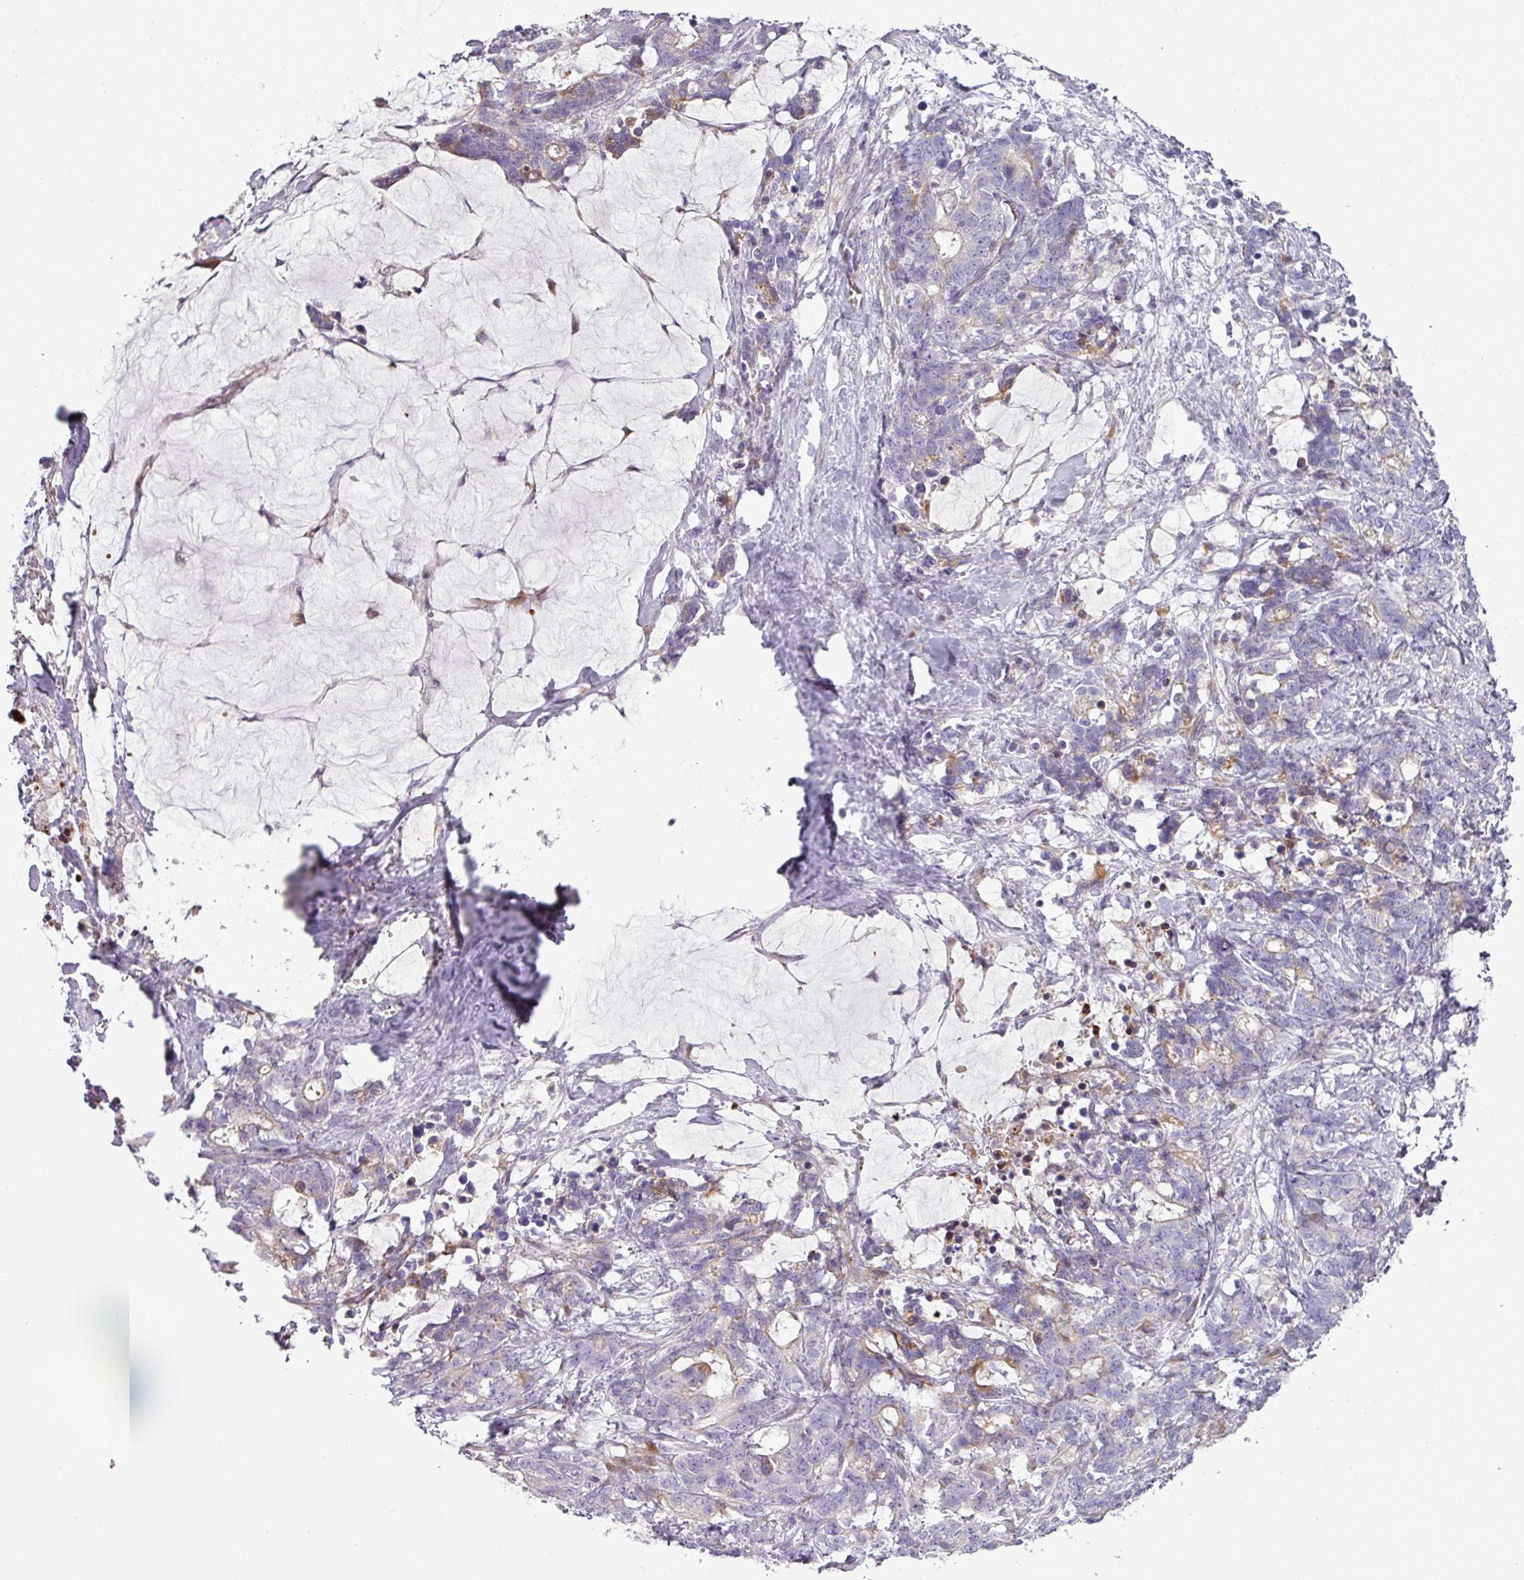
{"staining": {"intensity": "negative", "quantity": "none", "location": "none"}, "tissue": "stomach cancer", "cell_type": "Tumor cells", "image_type": "cancer", "snomed": [{"axis": "morphology", "description": "Normal tissue, NOS"}, {"axis": "morphology", "description": "Adenocarcinoma, NOS"}, {"axis": "topography", "description": "Stomach"}], "caption": "Stomach cancer (adenocarcinoma) stained for a protein using IHC demonstrates no positivity tumor cells.", "gene": "ATP6V1F", "patient": {"sex": "female", "age": 64}}